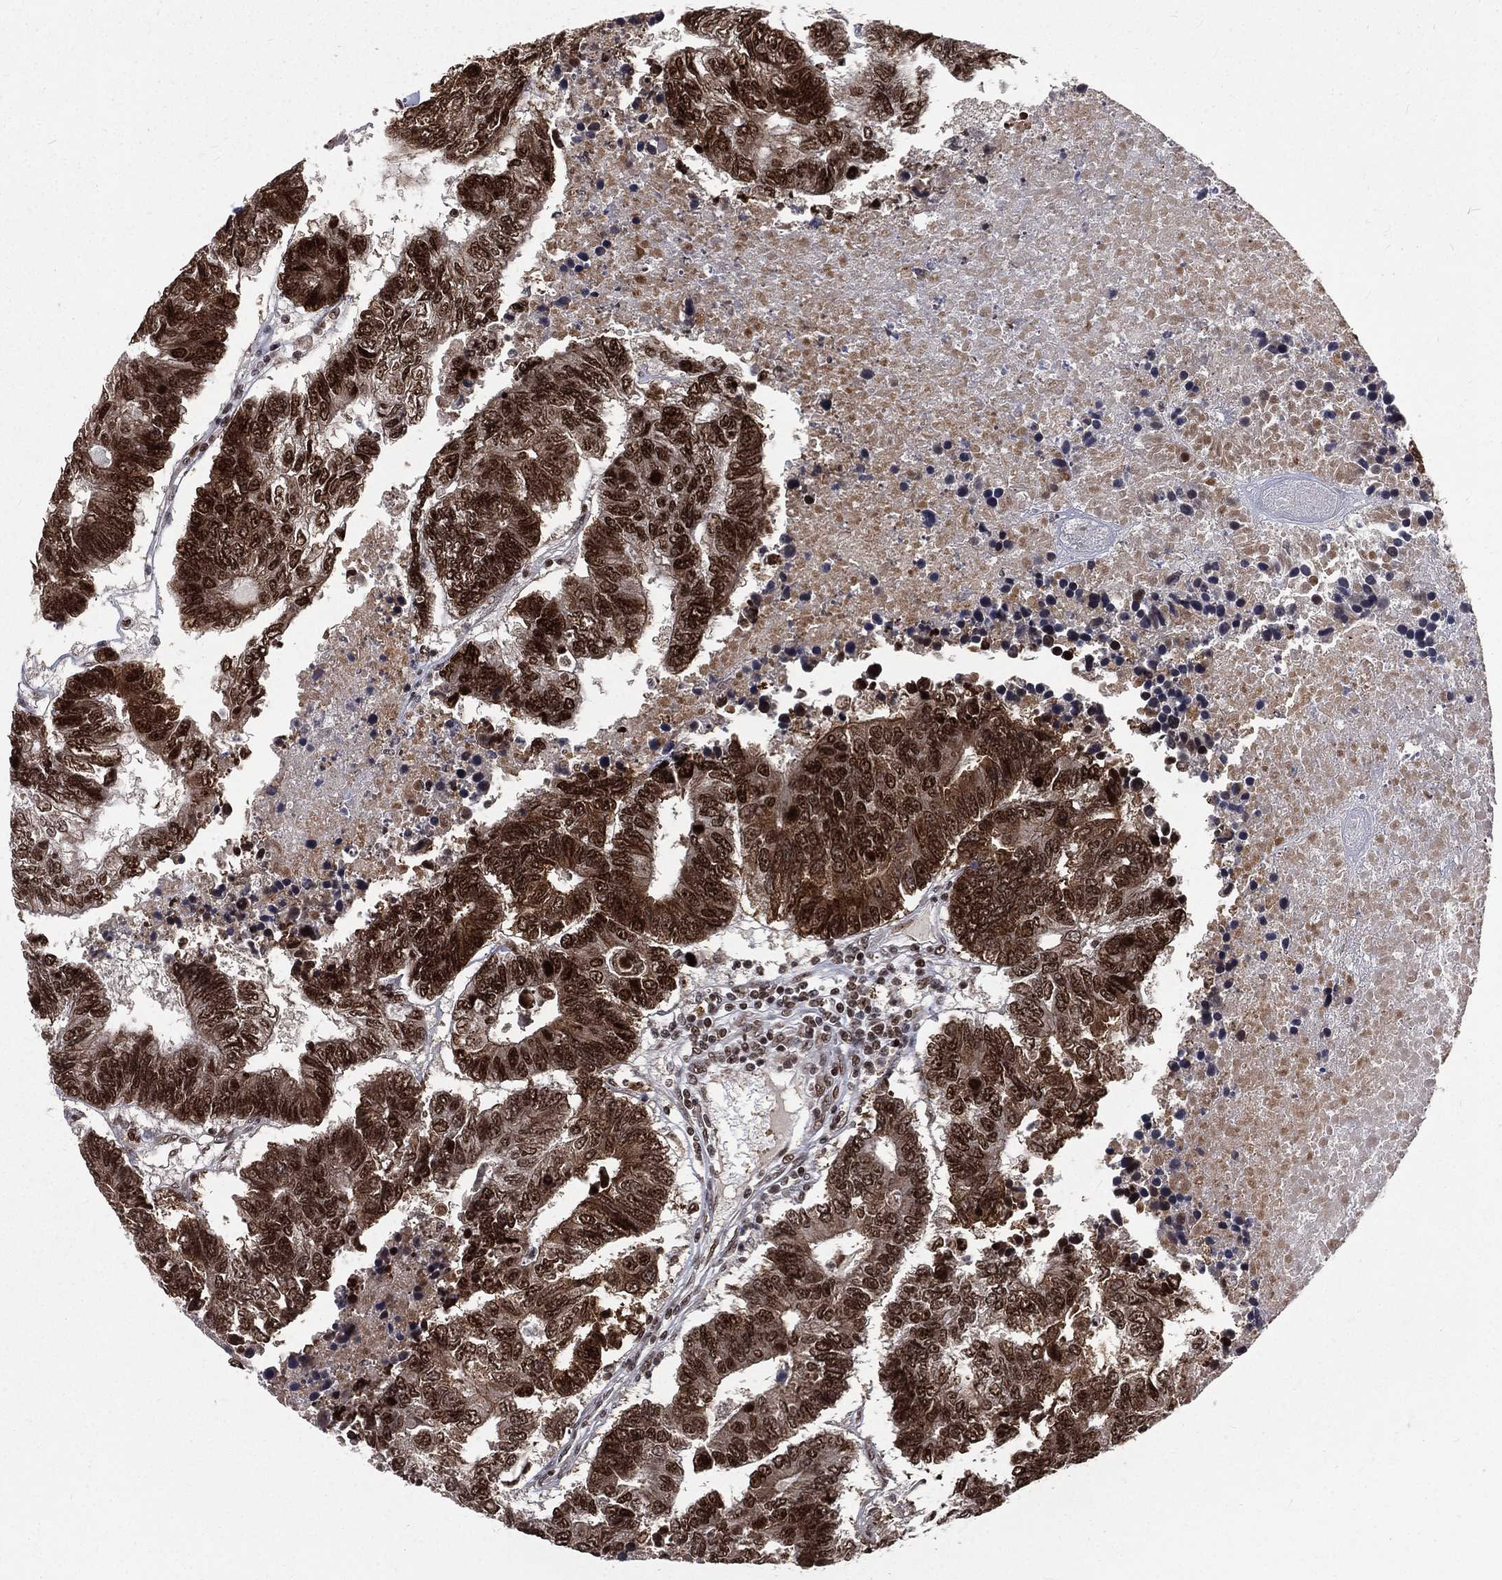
{"staining": {"intensity": "strong", "quantity": "25%-75%", "location": "cytoplasmic/membranous,nuclear"}, "tissue": "colorectal cancer", "cell_type": "Tumor cells", "image_type": "cancer", "snomed": [{"axis": "morphology", "description": "Adenocarcinoma, NOS"}, {"axis": "topography", "description": "Colon"}], "caption": "About 25%-75% of tumor cells in human colorectal adenocarcinoma reveal strong cytoplasmic/membranous and nuclear protein staining as visualized by brown immunohistochemical staining.", "gene": "POLB", "patient": {"sex": "female", "age": 48}}